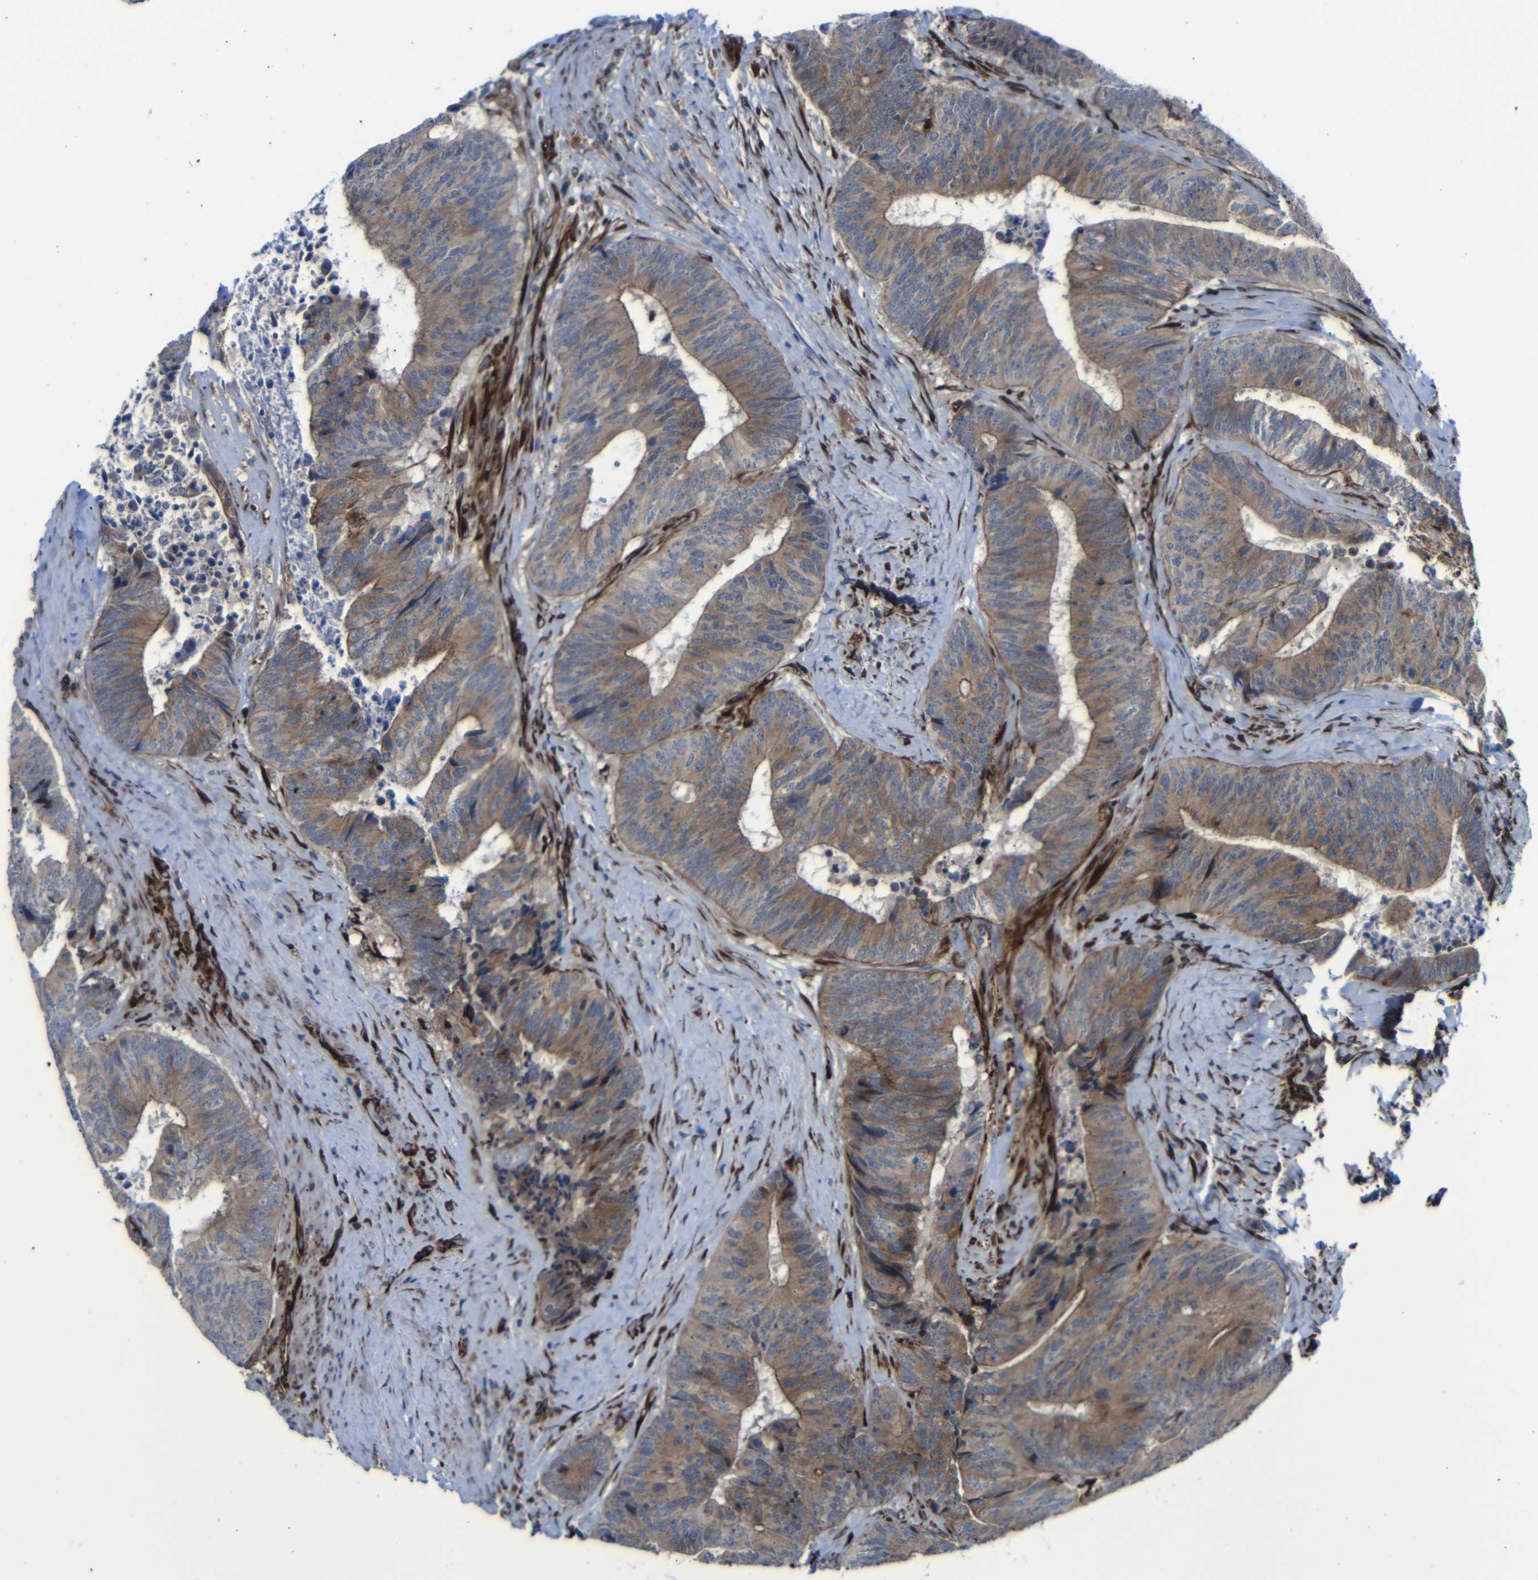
{"staining": {"intensity": "moderate", "quantity": ">75%", "location": "cytoplasmic/membranous"}, "tissue": "colorectal cancer", "cell_type": "Tumor cells", "image_type": "cancer", "snomed": [{"axis": "morphology", "description": "Adenocarcinoma, NOS"}, {"axis": "topography", "description": "Rectum"}], "caption": "Colorectal adenocarcinoma was stained to show a protein in brown. There is medium levels of moderate cytoplasmic/membranous staining in approximately >75% of tumor cells.", "gene": "PARP14", "patient": {"sex": "male", "age": 72}}